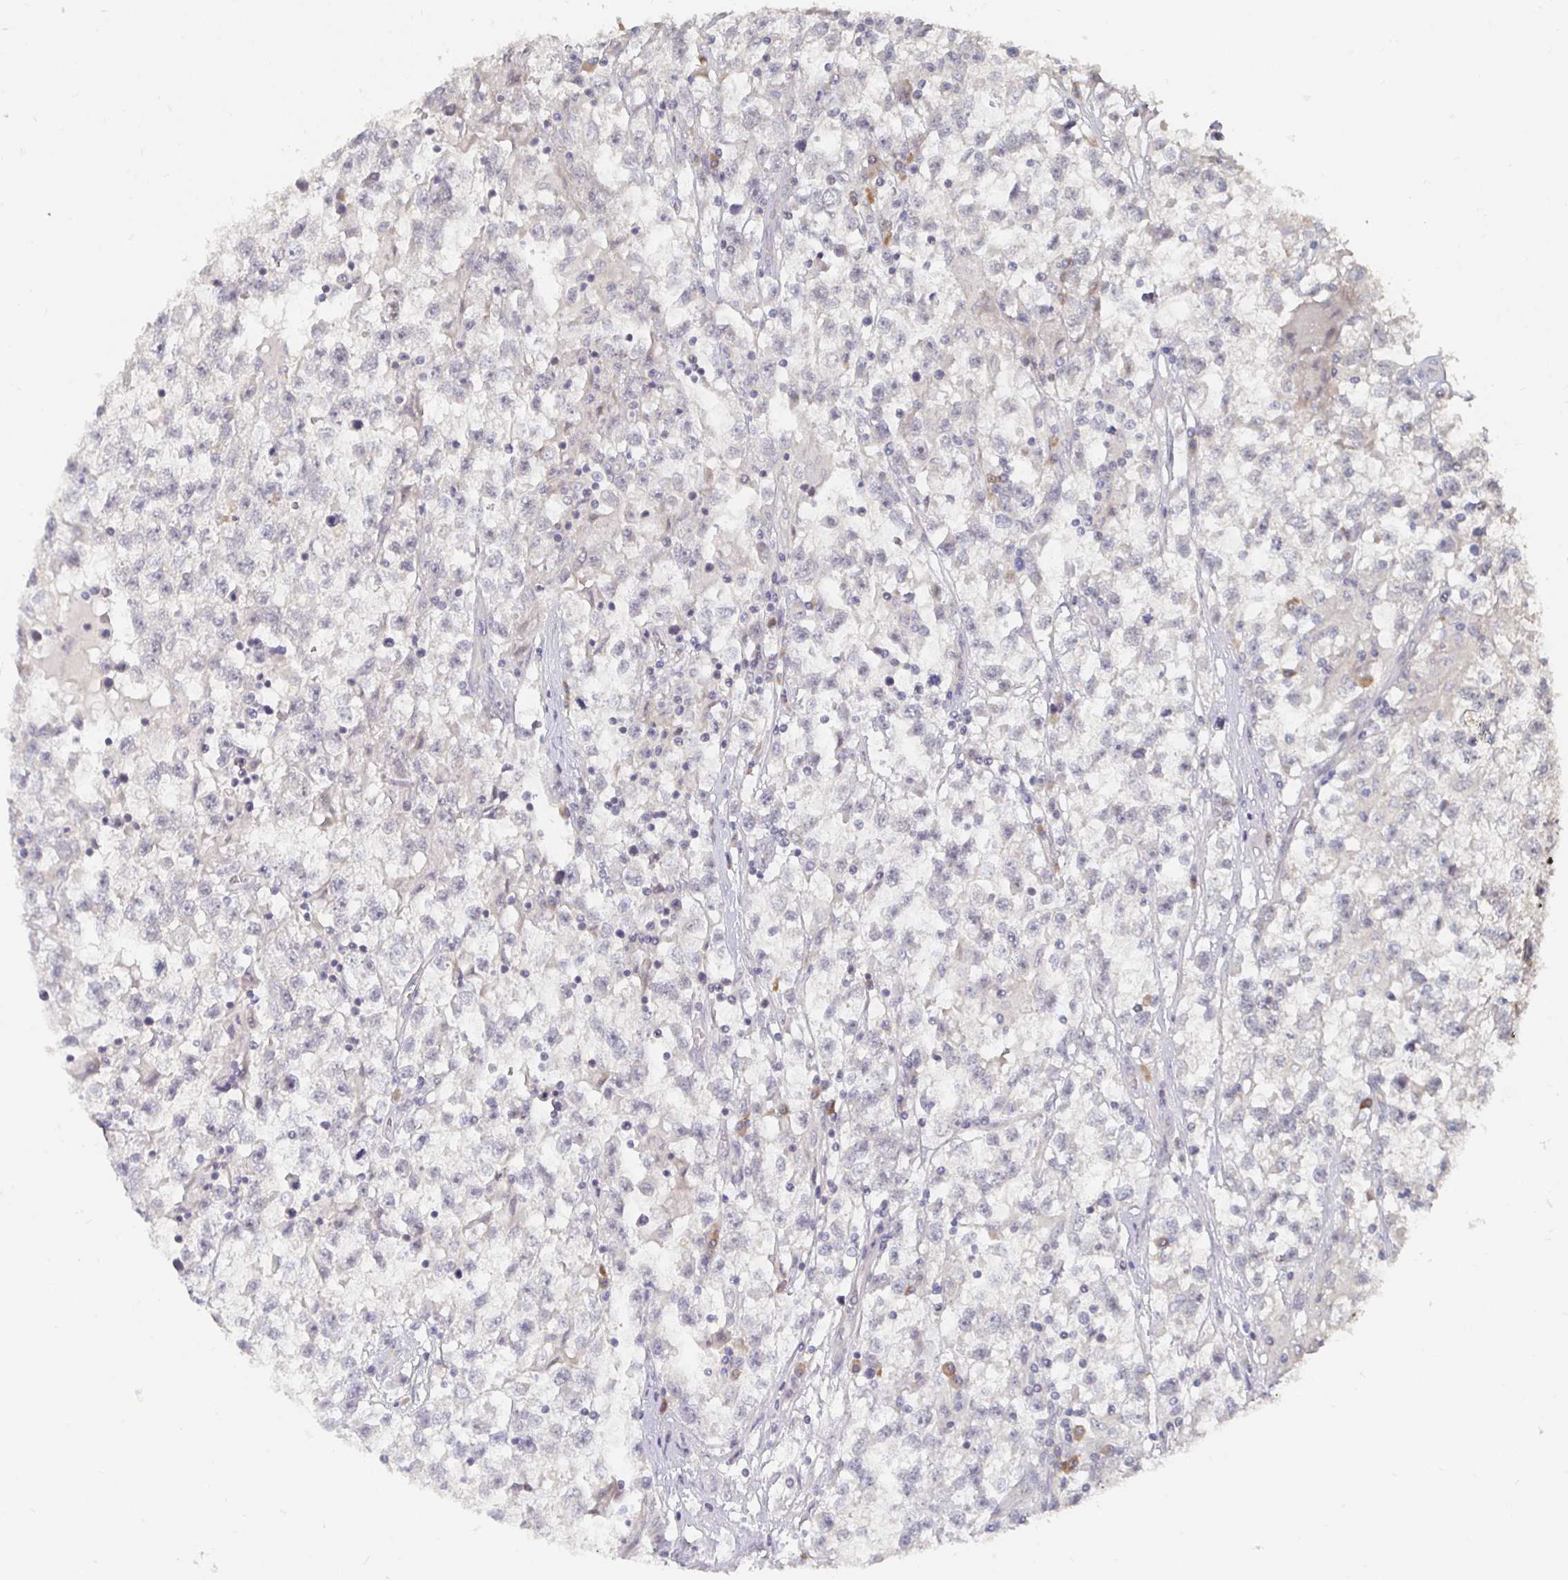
{"staining": {"intensity": "negative", "quantity": "none", "location": "none"}, "tissue": "testis cancer", "cell_type": "Tumor cells", "image_type": "cancer", "snomed": [{"axis": "morphology", "description": "Seminoma, NOS"}, {"axis": "topography", "description": "Testis"}], "caption": "This is an immunohistochemistry (IHC) micrograph of human seminoma (testis). There is no staining in tumor cells.", "gene": "MEIS1", "patient": {"sex": "male", "age": 31}}